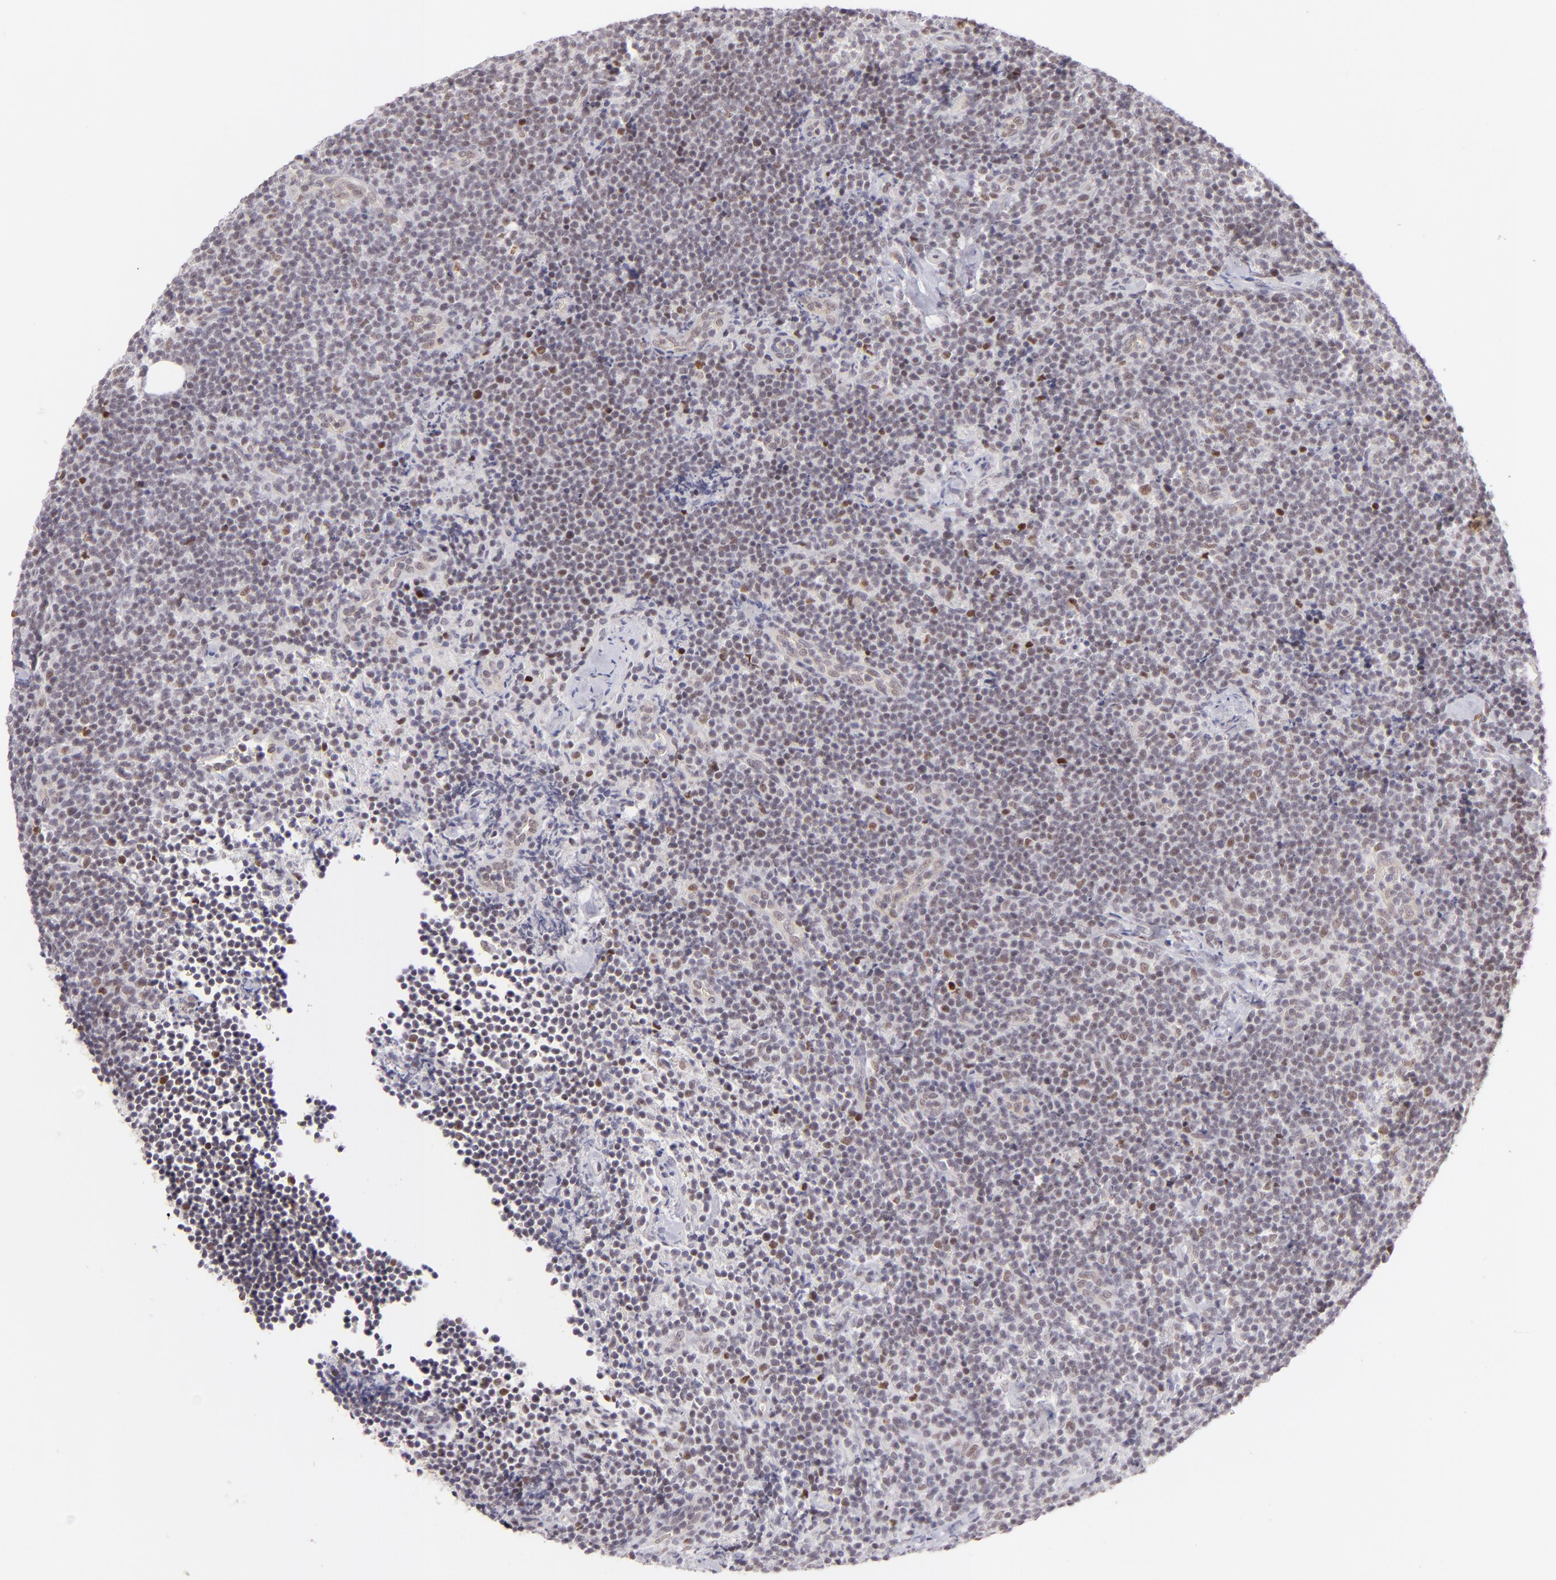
{"staining": {"intensity": "weak", "quantity": "<25%", "location": "nuclear"}, "tissue": "lymphoma", "cell_type": "Tumor cells", "image_type": "cancer", "snomed": [{"axis": "morphology", "description": "Malignant lymphoma, non-Hodgkin's type, High grade"}, {"axis": "topography", "description": "Lymph node"}], "caption": "Immunohistochemistry photomicrograph of human high-grade malignant lymphoma, non-Hodgkin's type stained for a protein (brown), which displays no staining in tumor cells.", "gene": "POU2F1", "patient": {"sex": "female", "age": 58}}